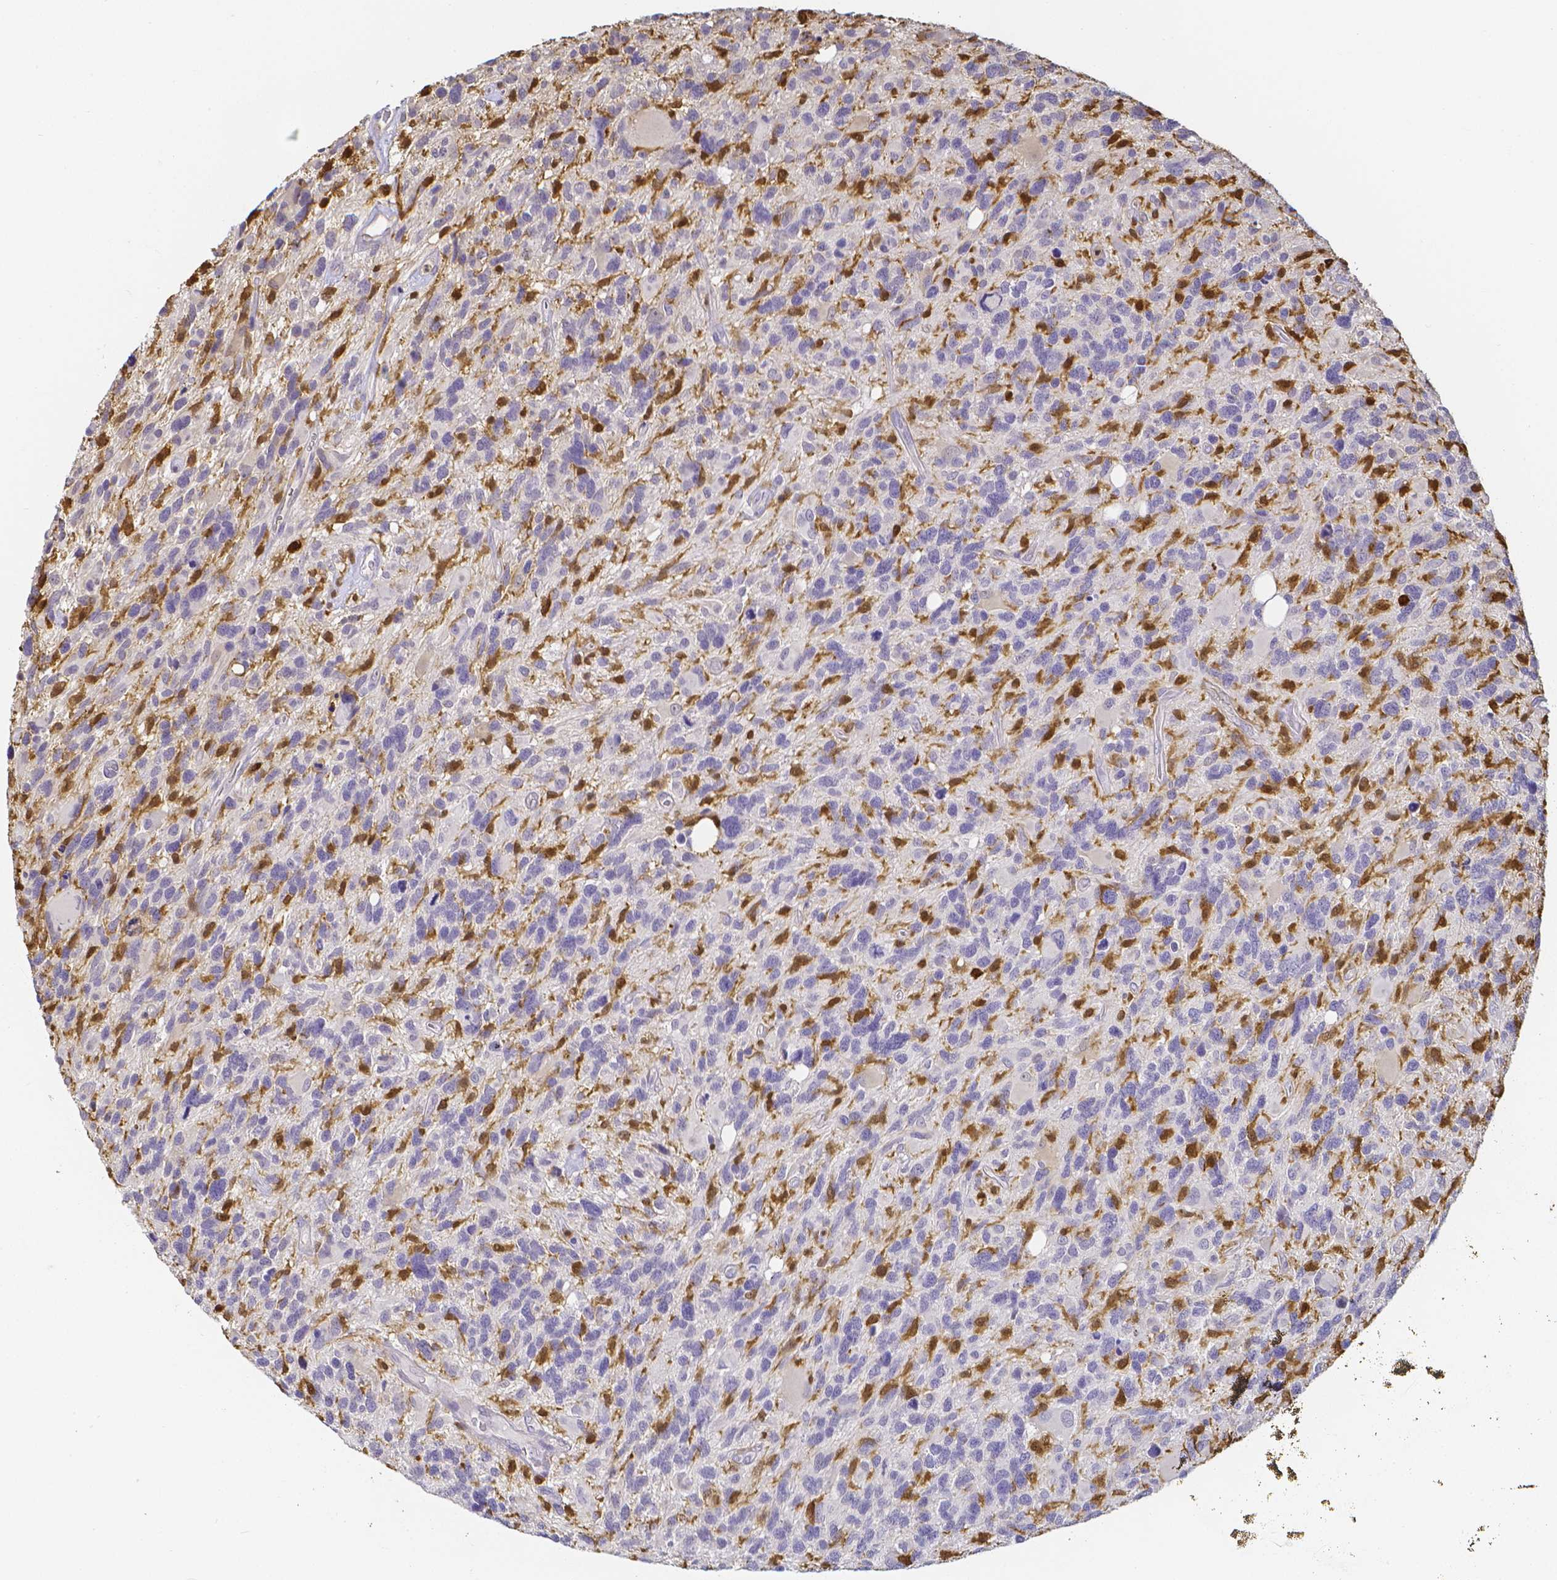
{"staining": {"intensity": "negative", "quantity": "none", "location": "none"}, "tissue": "glioma", "cell_type": "Tumor cells", "image_type": "cancer", "snomed": [{"axis": "morphology", "description": "Glioma, malignant, High grade"}, {"axis": "topography", "description": "Brain"}], "caption": "Immunohistochemical staining of high-grade glioma (malignant) reveals no significant staining in tumor cells.", "gene": "COTL1", "patient": {"sex": "male", "age": 49}}